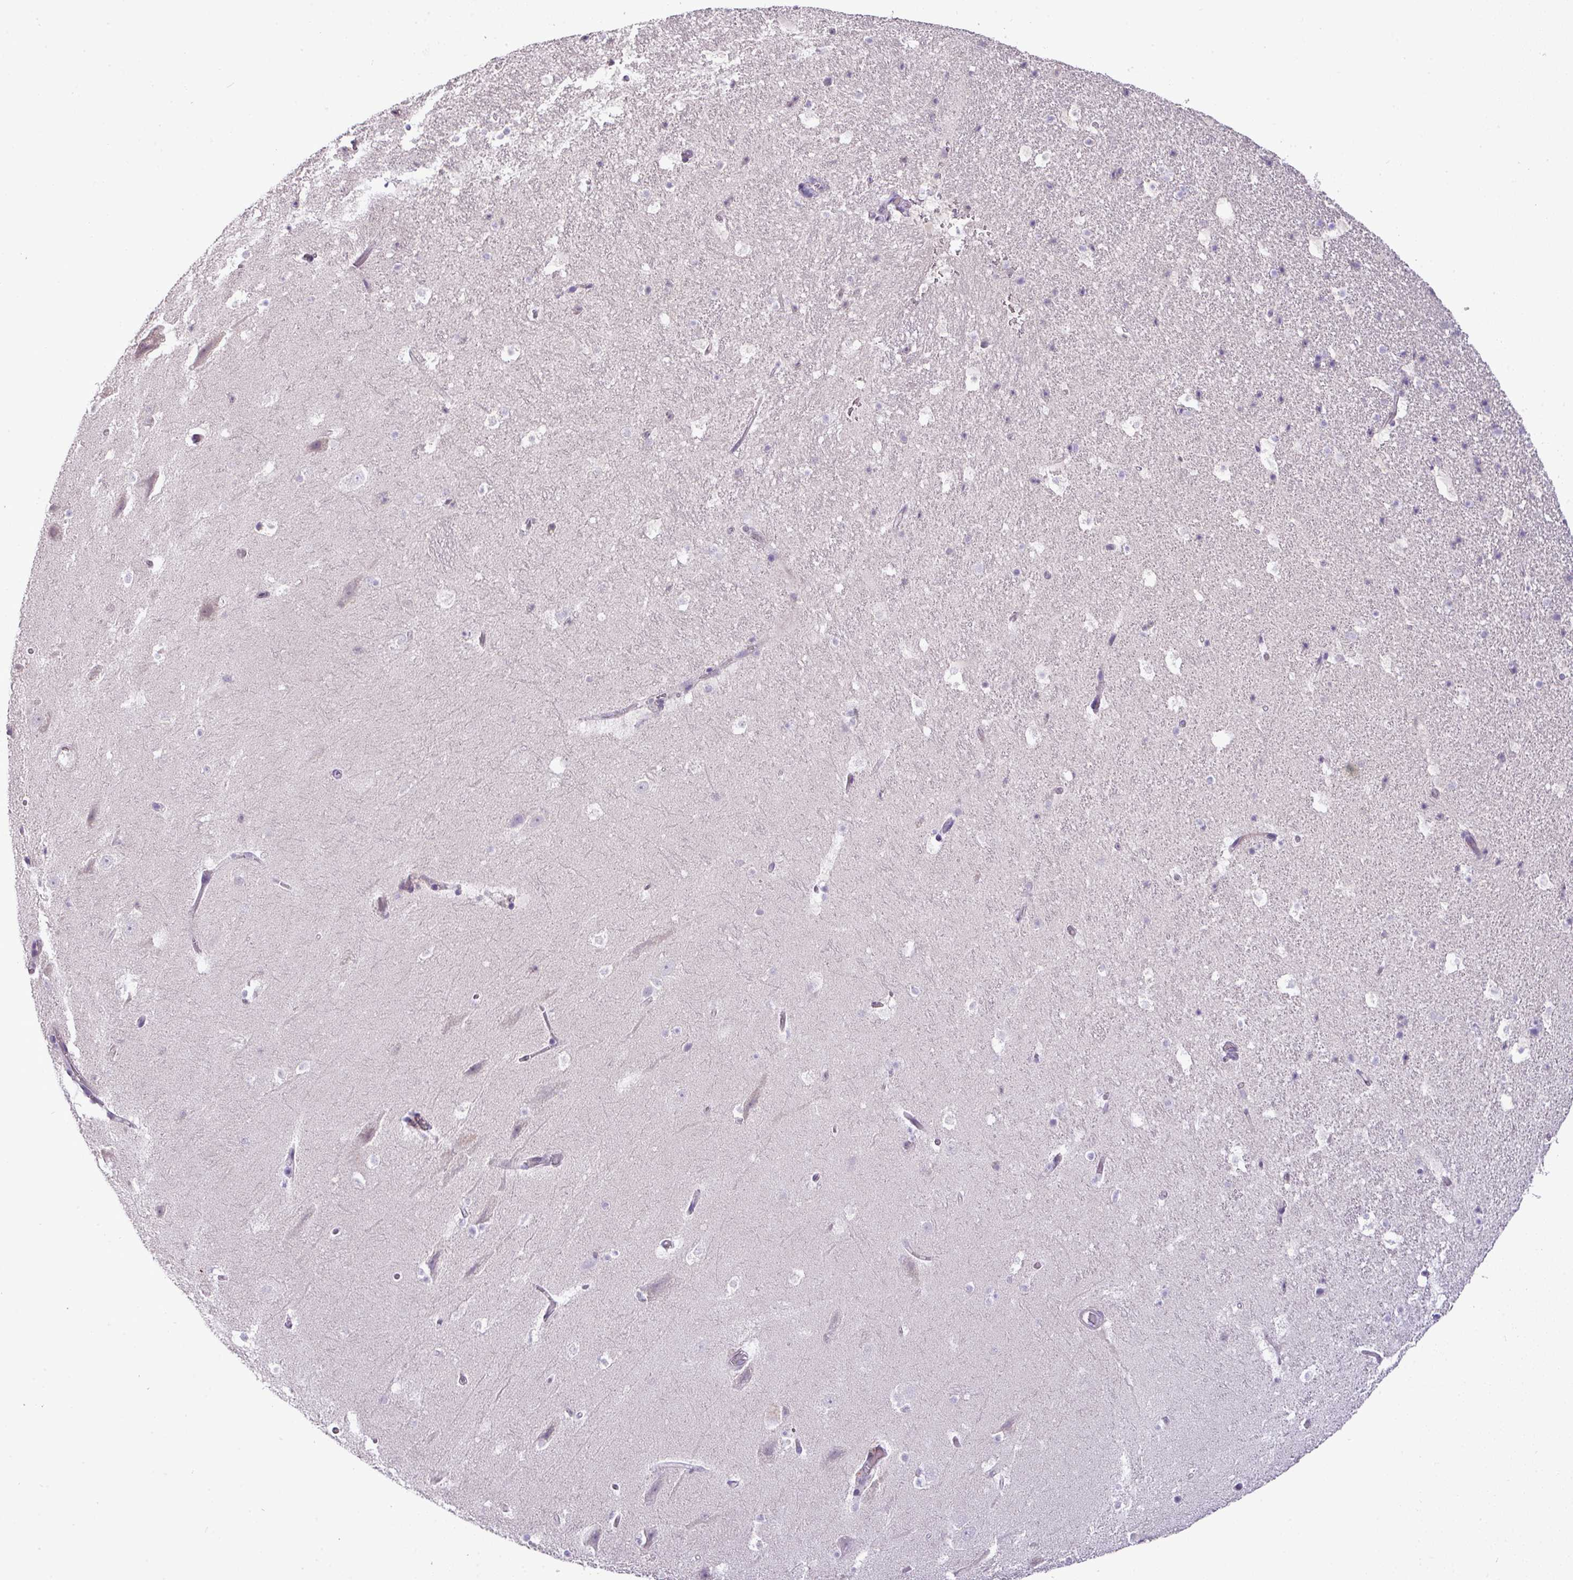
{"staining": {"intensity": "negative", "quantity": "none", "location": "none"}, "tissue": "hippocampus", "cell_type": "Glial cells", "image_type": "normal", "snomed": [{"axis": "morphology", "description": "Normal tissue, NOS"}, {"axis": "topography", "description": "Hippocampus"}], "caption": "The image exhibits no significant staining in glial cells of hippocampus. Nuclei are stained in blue.", "gene": "BRINP2", "patient": {"sex": "male", "age": 37}}